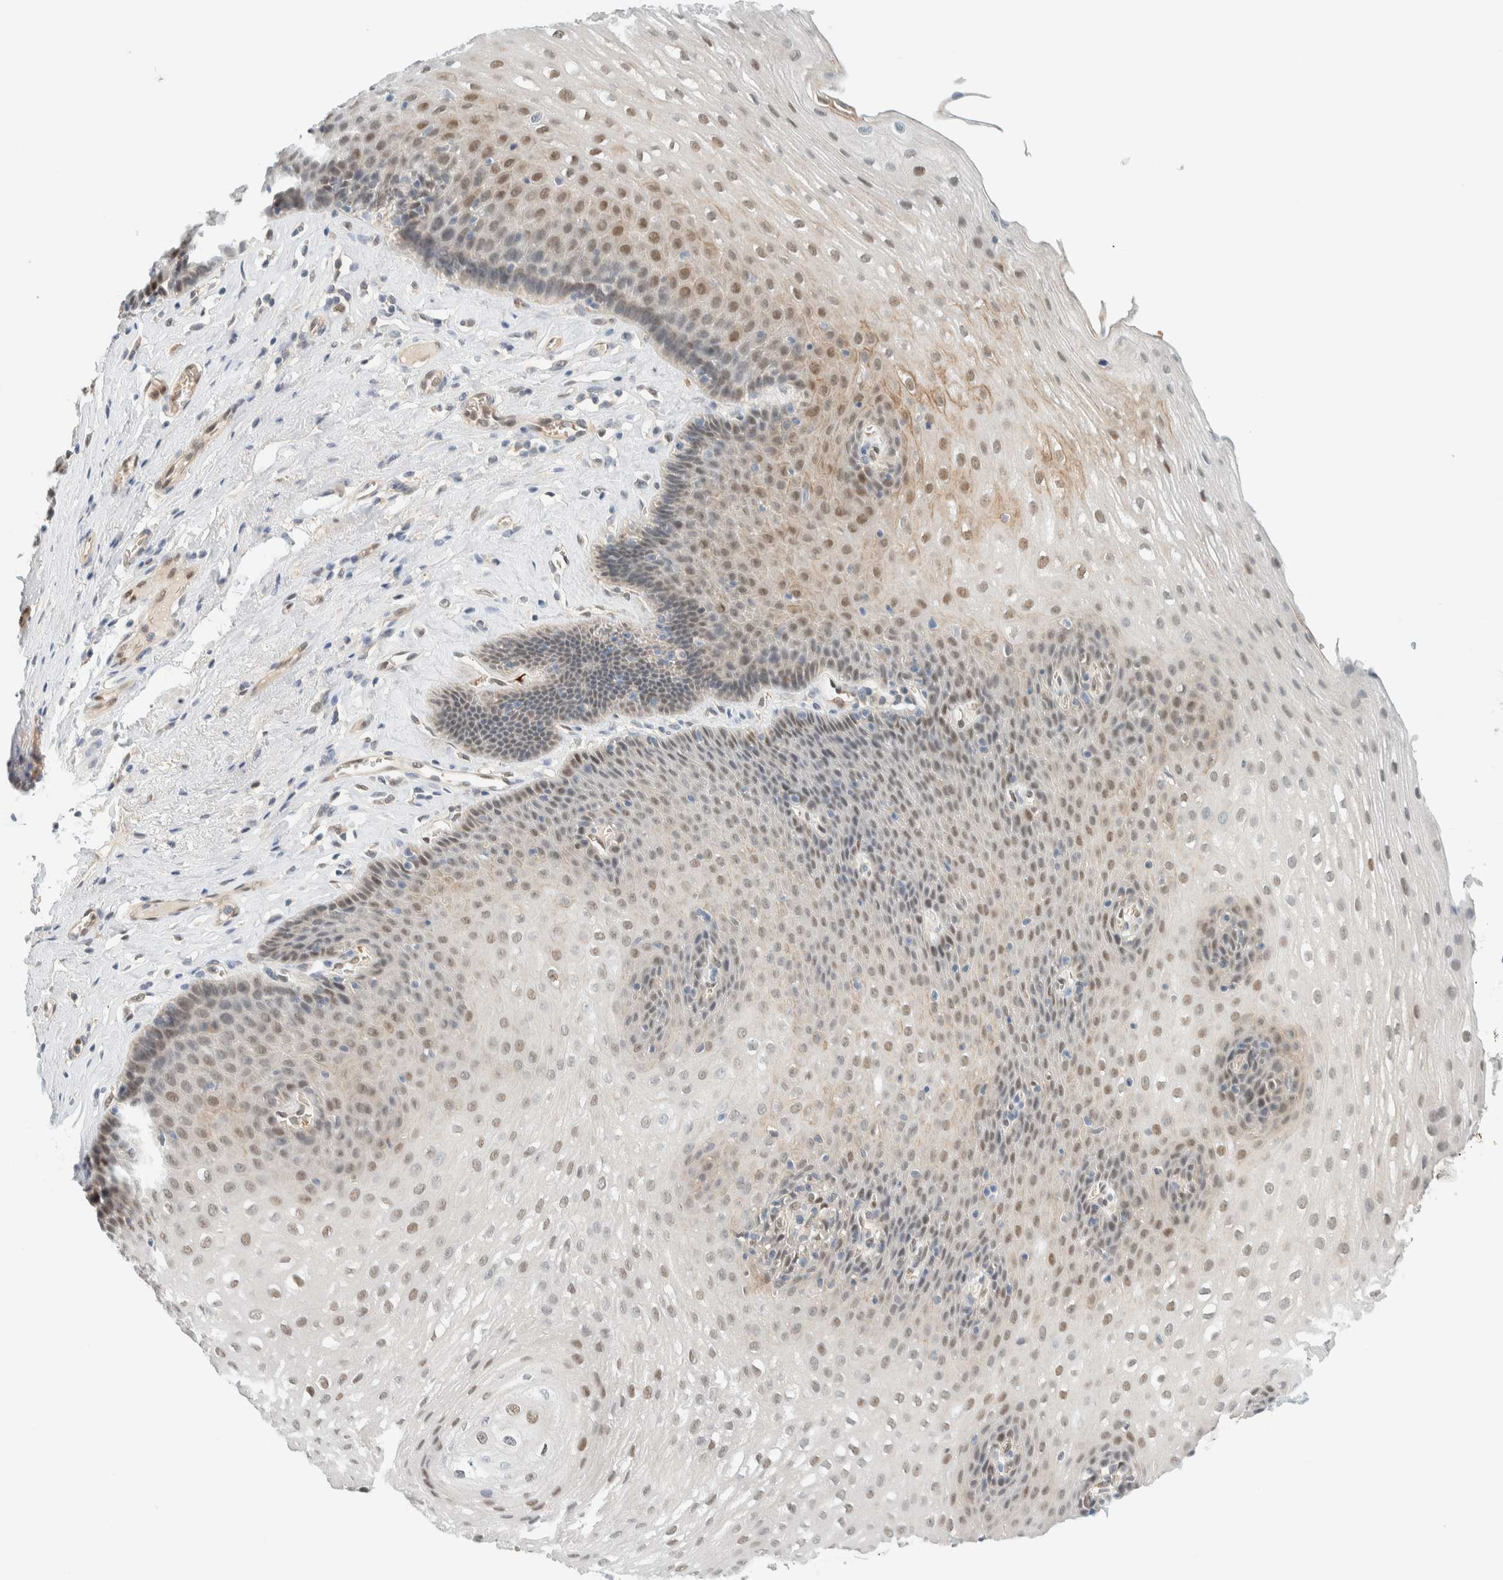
{"staining": {"intensity": "weak", "quantity": ">75%", "location": "nuclear"}, "tissue": "esophagus", "cell_type": "Squamous epithelial cells", "image_type": "normal", "snomed": [{"axis": "morphology", "description": "Normal tissue, NOS"}, {"axis": "topography", "description": "Esophagus"}], "caption": "Normal esophagus was stained to show a protein in brown. There is low levels of weak nuclear positivity in about >75% of squamous epithelial cells.", "gene": "TSTD2", "patient": {"sex": "female", "age": 66}}